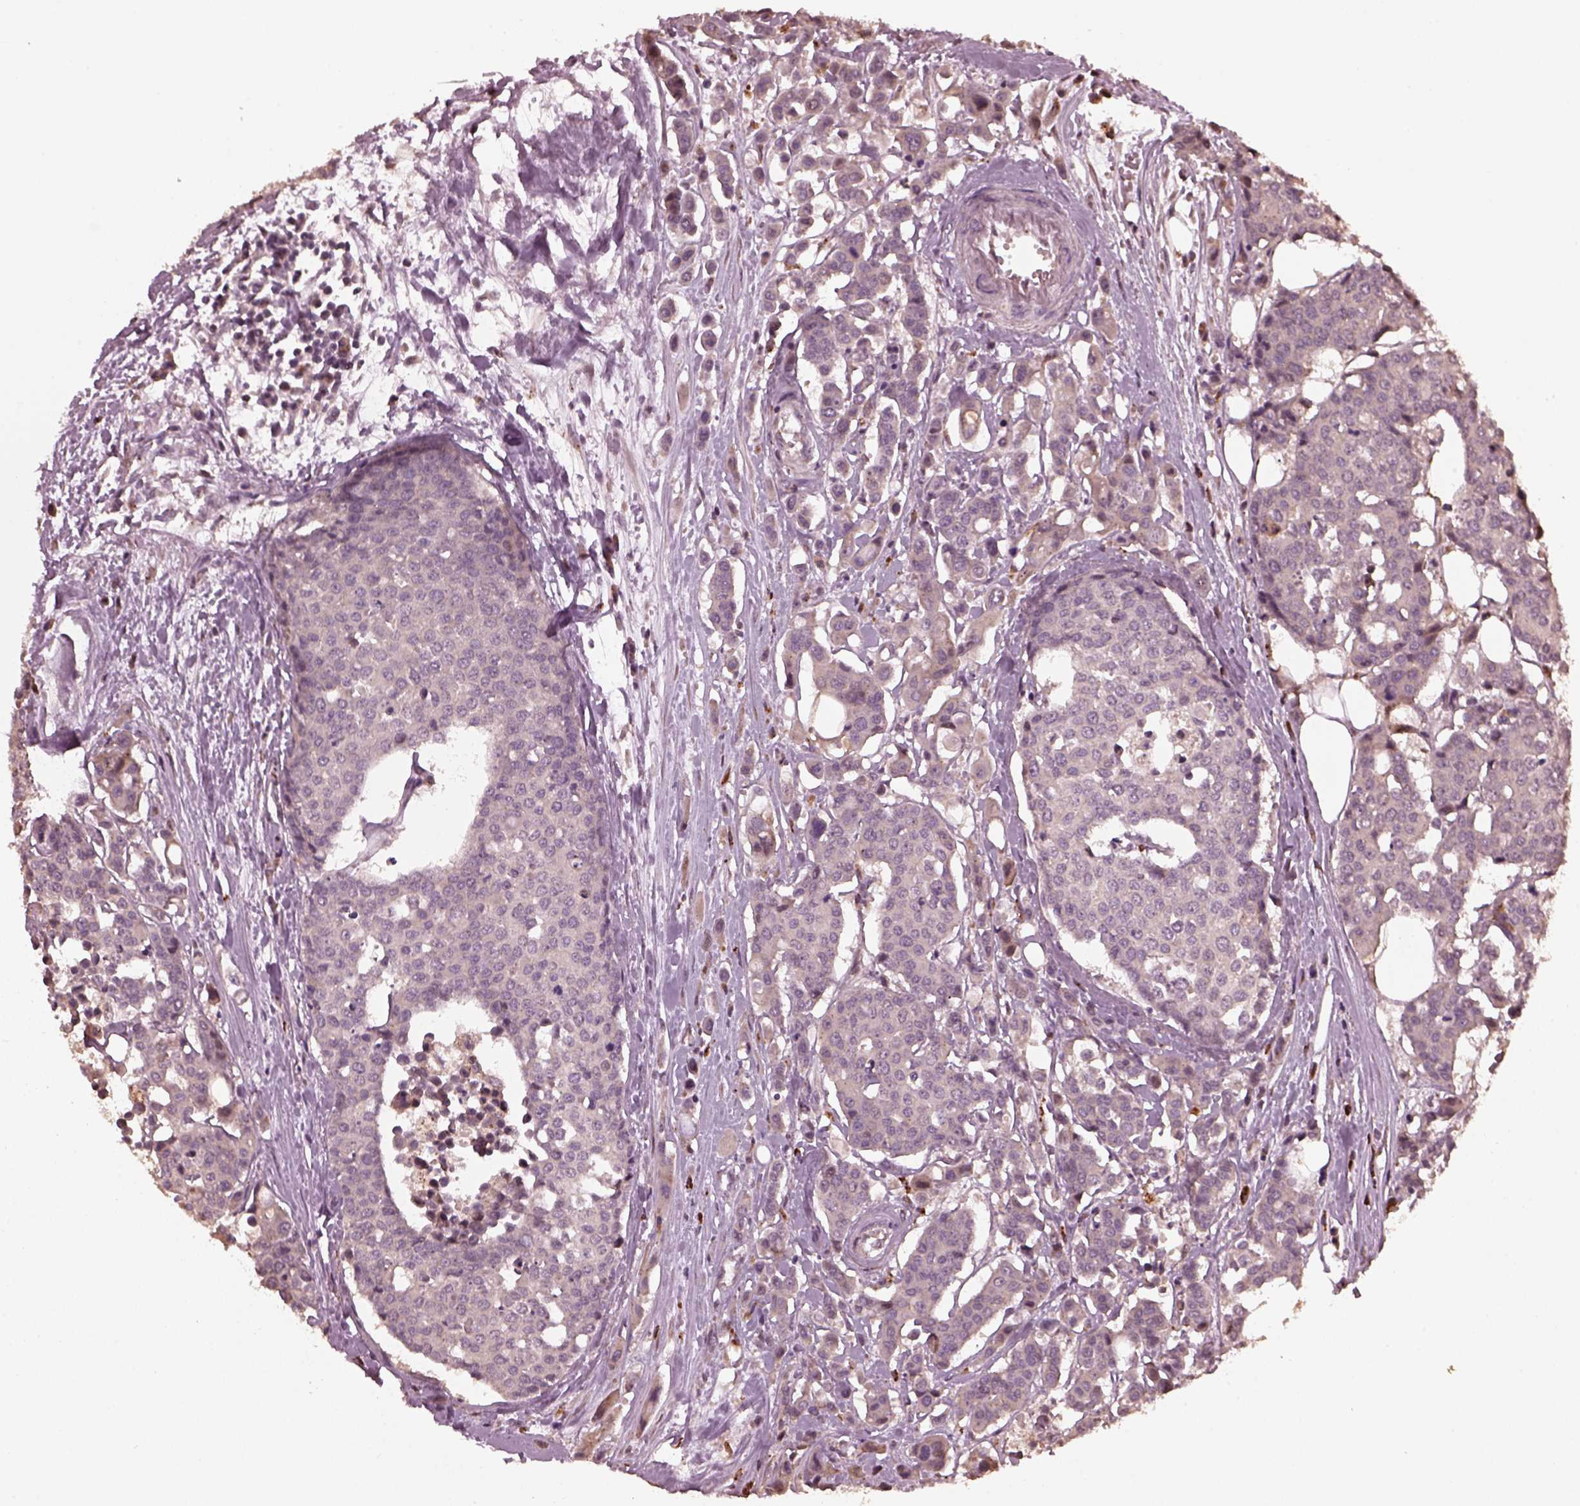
{"staining": {"intensity": "negative", "quantity": "none", "location": "none"}, "tissue": "carcinoid", "cell_type": "Tumor cells", "image_type": "cancer", "snomed": [{"axis": "morphology", "description": "Carcinoid, malignant, NOS"}, {"axis": "topography", "description": "Colon"}], "caption": "A high-resolution micrograph shows immunohistochemistry staining of carcinoid, which demonstrates no significant expression in tumor cells.", "gene": "RUFY3", "patient": {"sex": "male", "age": 81}}